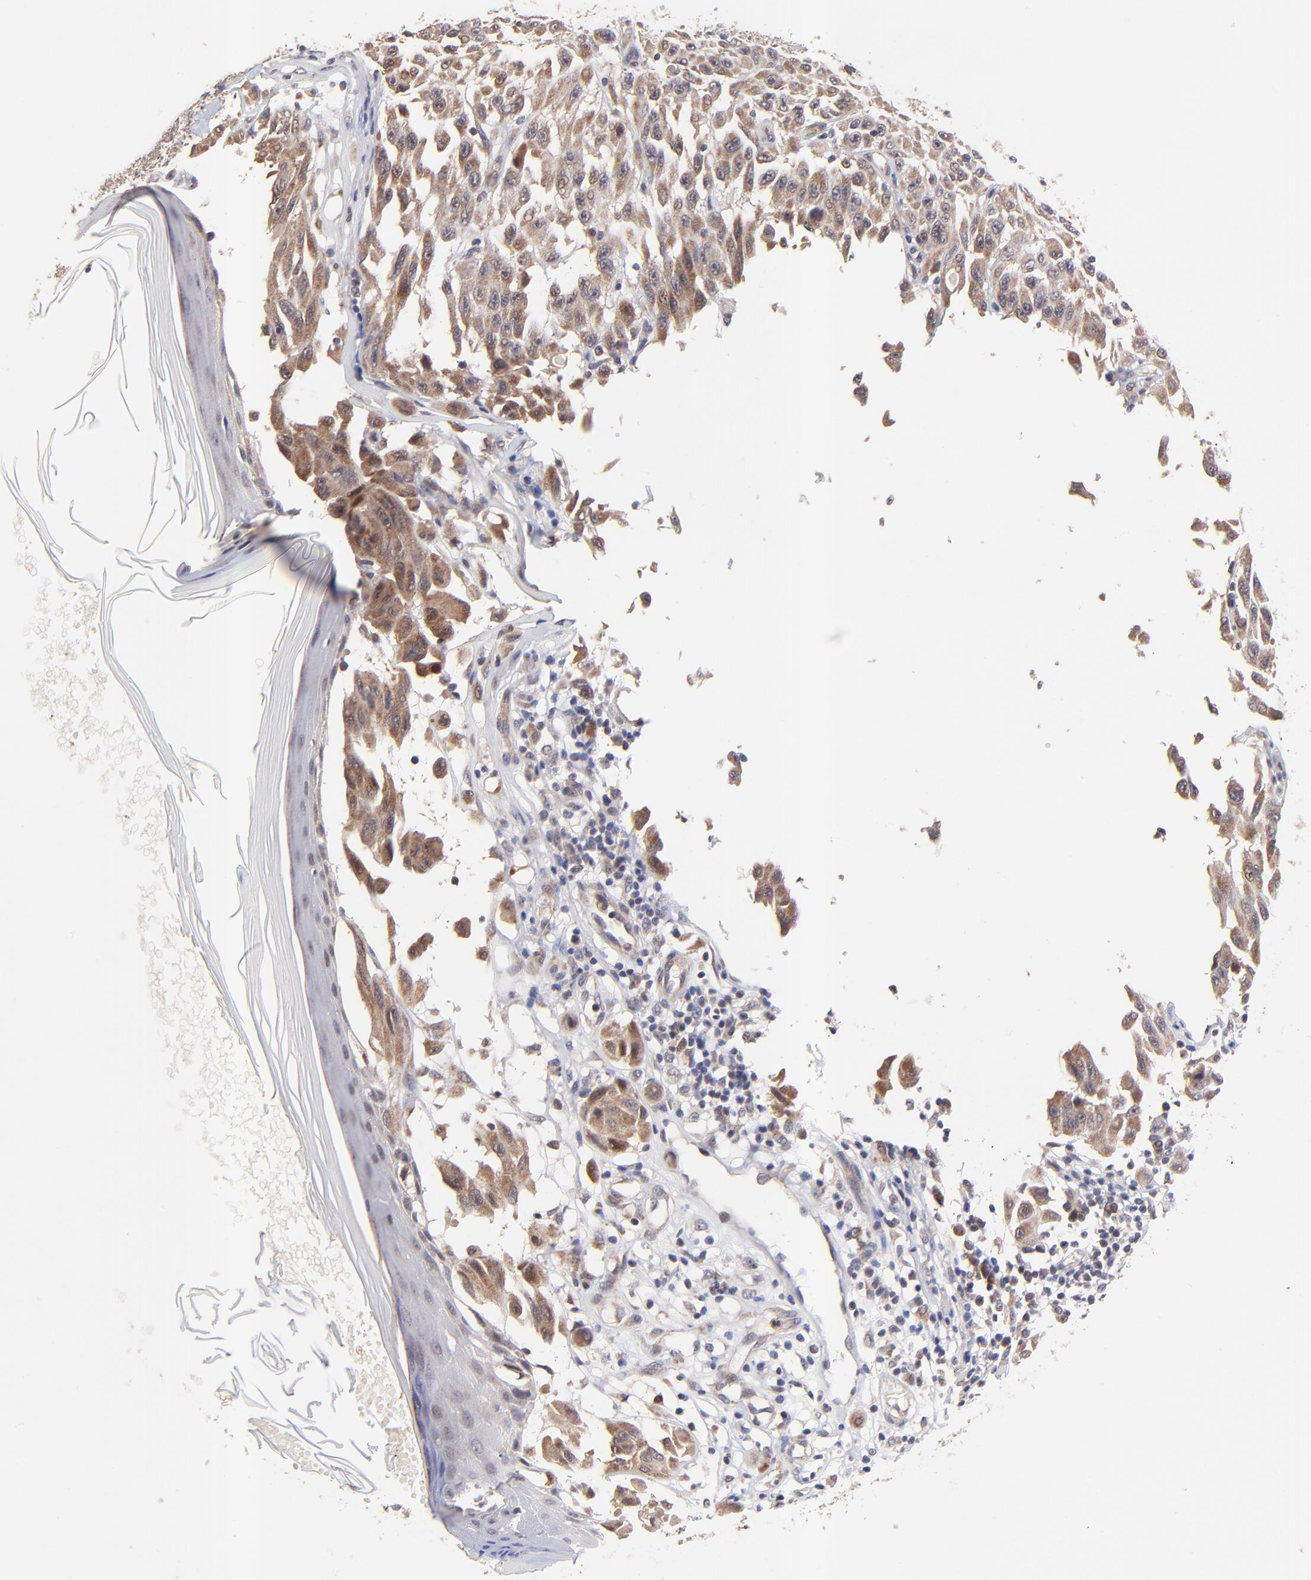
{"staining": {"intensity": "moderate", "quantity": ">75%", "location": "cytoplasmic/membranous,nuclear"}, "tissue": "melanoma", "cell_type": "Tumor cells", "image_type": "cancer", "snomed": [{"axis": "morphology", "description": "Malignant melanoma, NOS"}, {"axis": "topography", "description": "Skin"}], "caption": "Malignant melanoma was stained to show a protein in brown. There is medium levels of moderate cytoplasmic/membranous and nuclear expression in about >75% of tumor cells. (DAB (3,3'-diaminobenzidine) IHC, brown staining for protein, blue staining for nuclei).", "gene": "BAIAP2L2", "patient": {"sex": "male", "age": 30}}